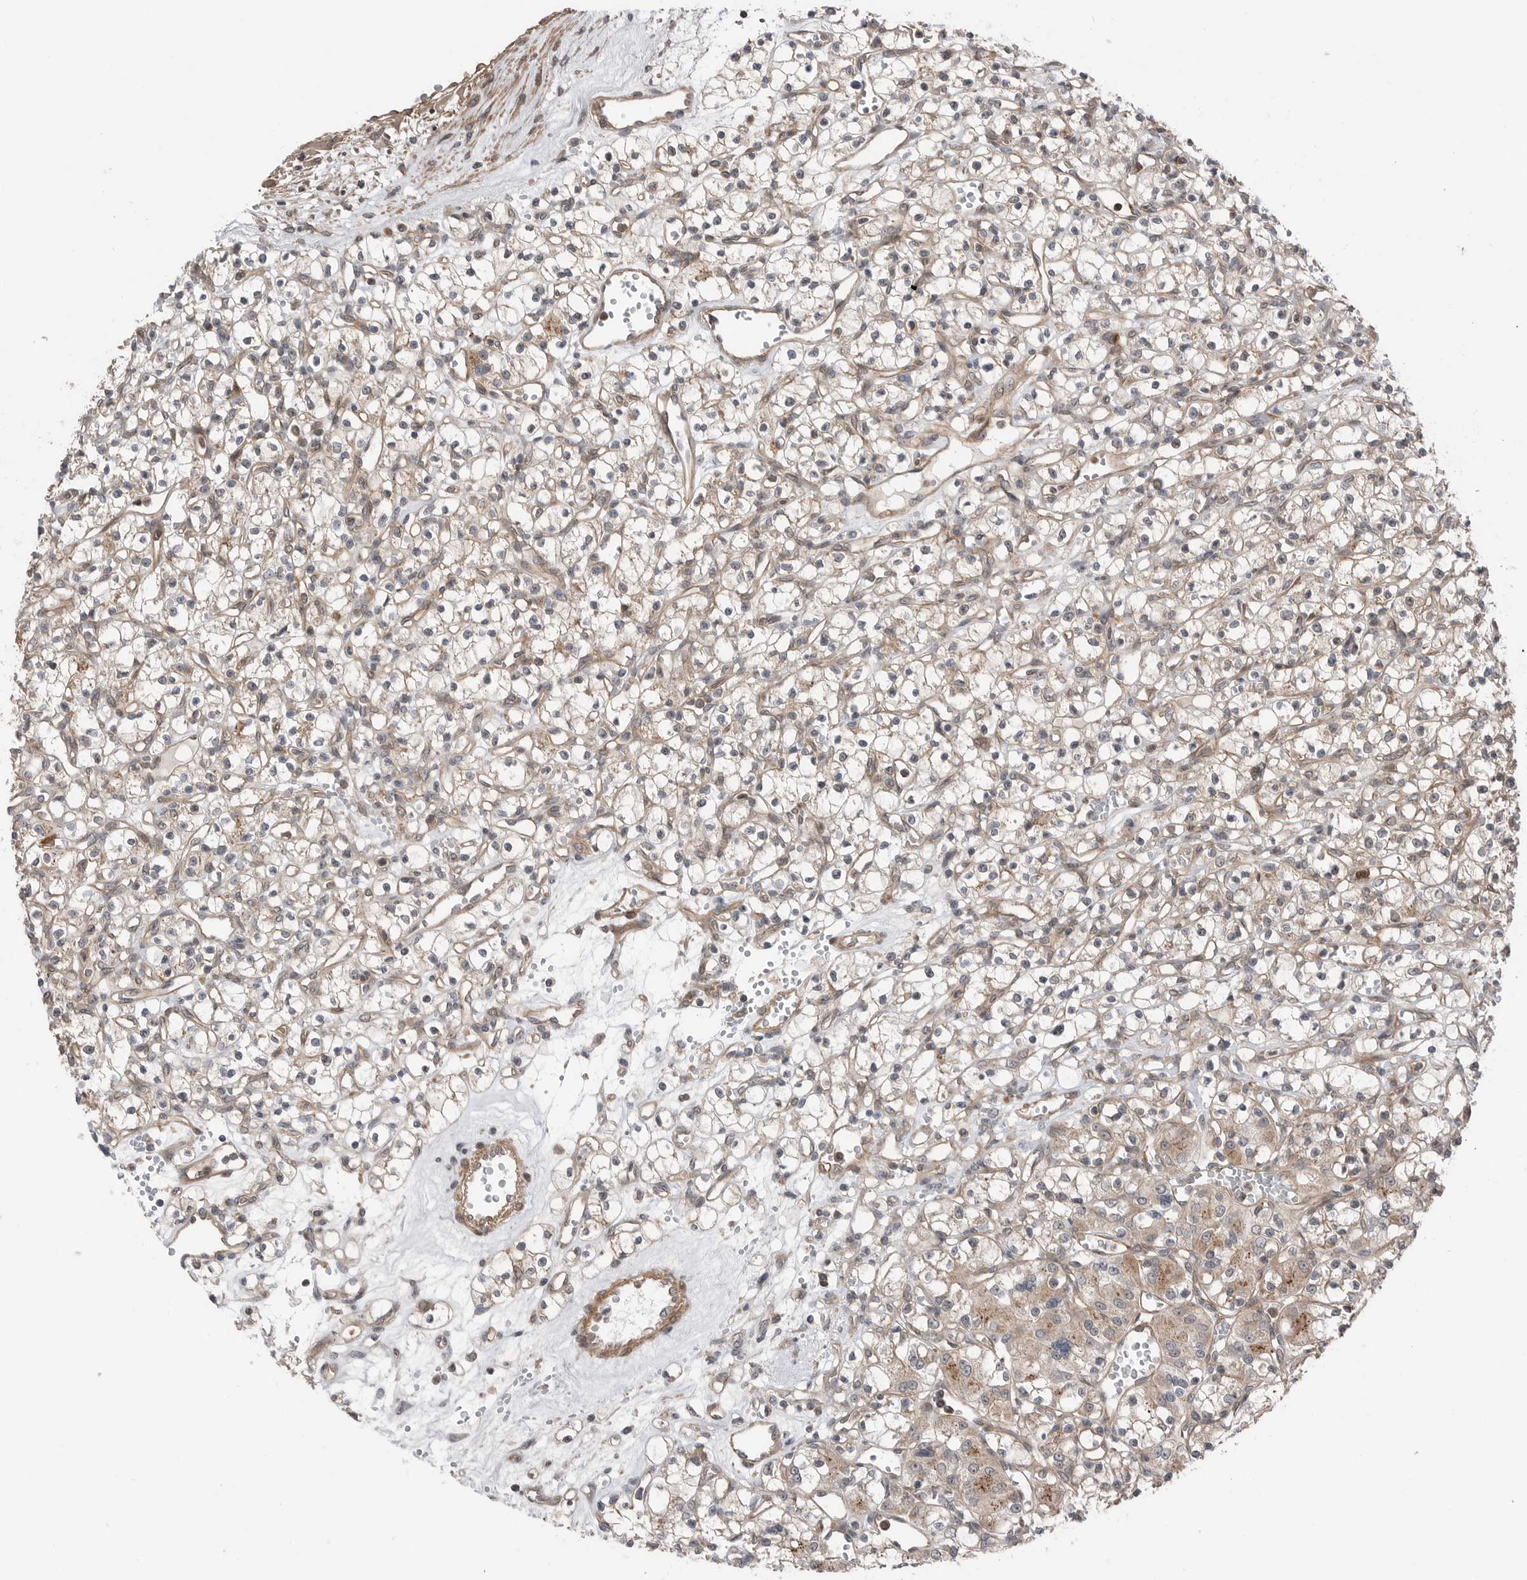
{"staining": {"intensity": "weak", "quantity": "25%-75%", "location": "cytoplasmic/membranous"}, "tissue": "renal cancer", "cell_type": "Tumor cells", "image_type": "cancer", "snomed": [{"axis": "morphology", "description": "Adenocarcinoma, NOS"}, {"axis": "topography", "description": "Kidney"}], "caption": "Brown immunohistochemical staining in renal cancer shows weak cytoplasmic/membranous expression in approximately 25%-75% of tumor cells.", "gene": "PEAK1", "patient": {"sex": "female", "age": 59}}